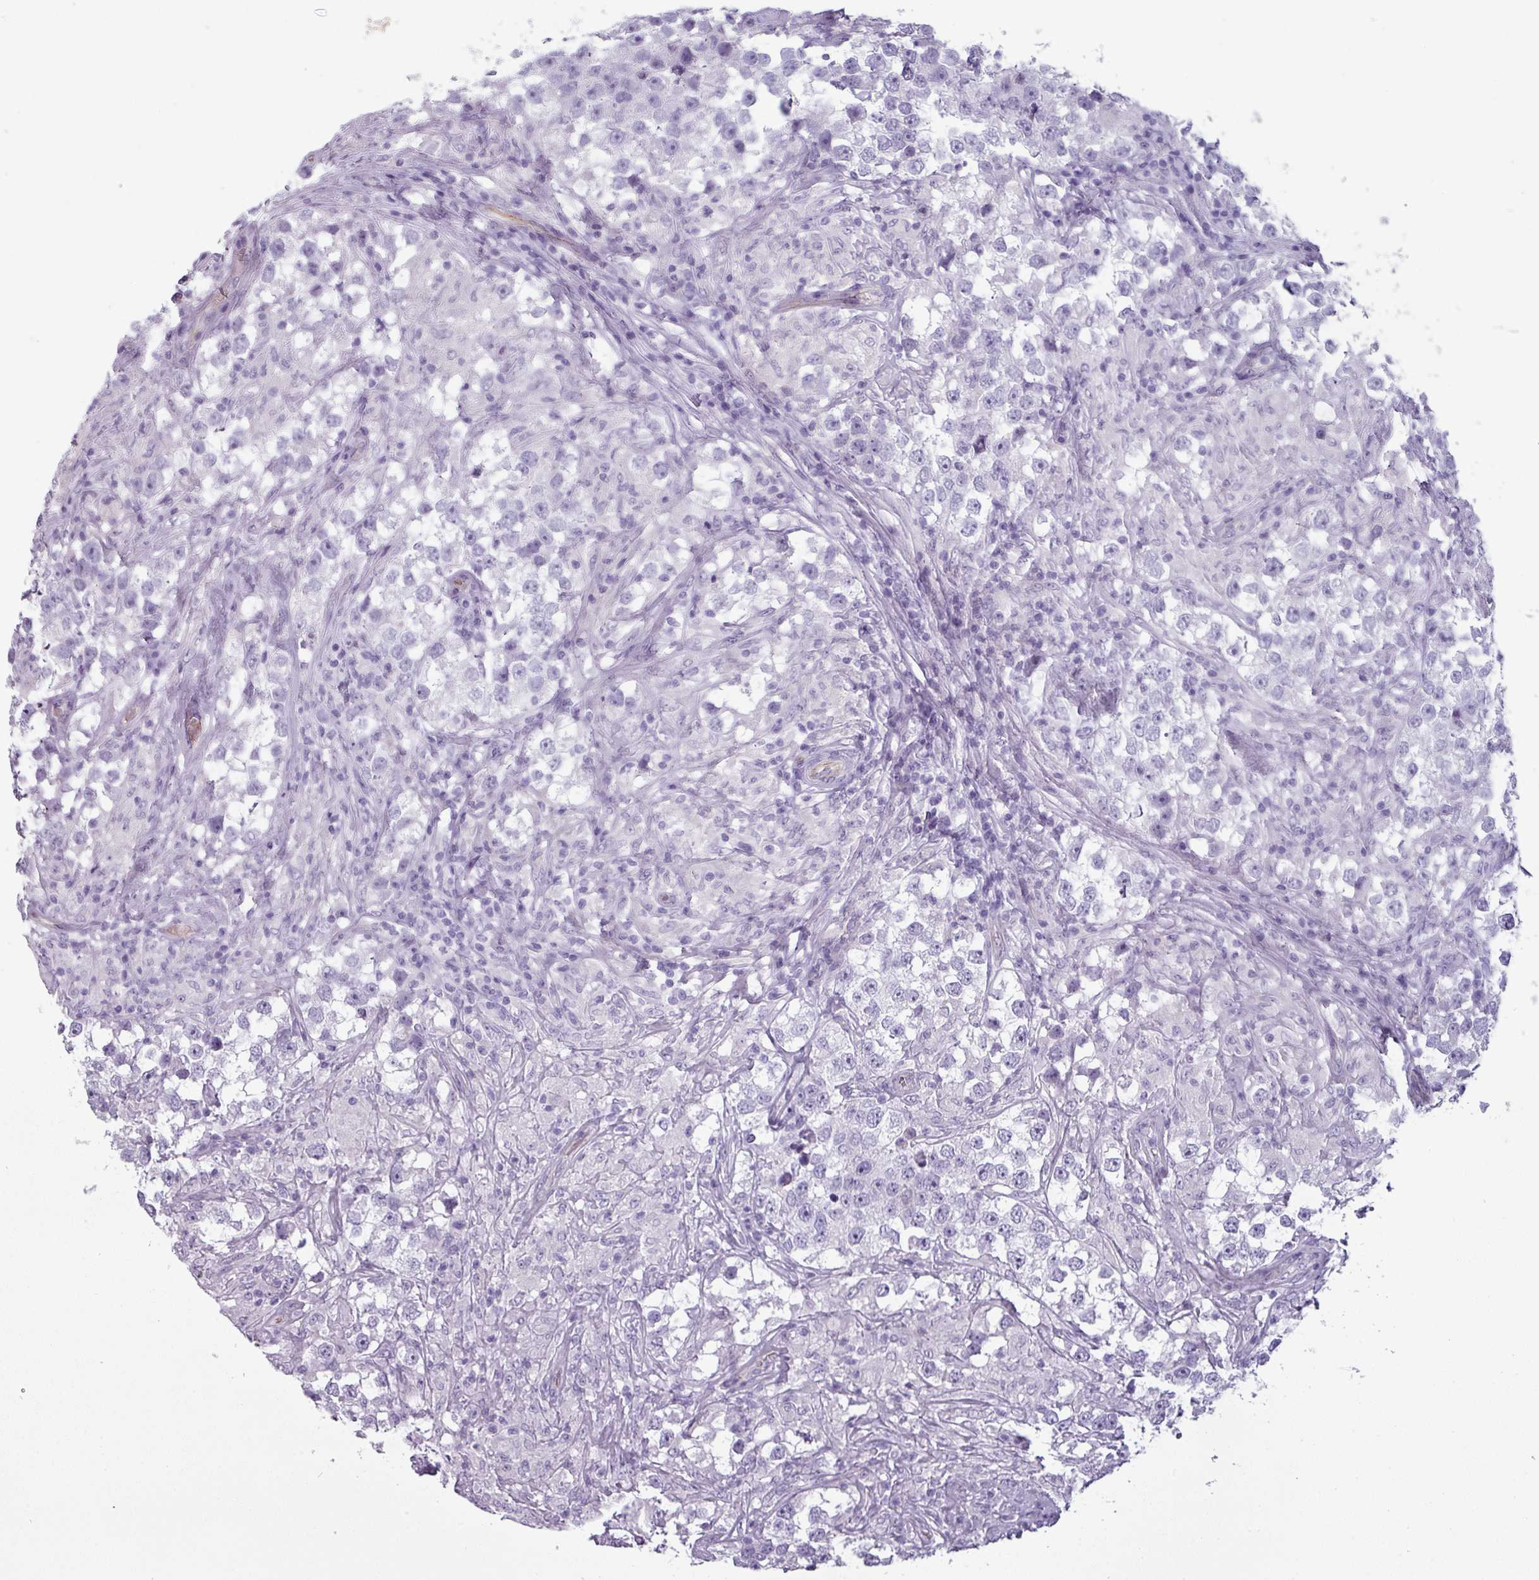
{"staining": {"intensity": "negative", "quantity": "none", "location": "none"}, "tissue": "testis cancer", "cell_type": "Tumor cells", "image_type": "cancer", "snomed": [{"axis": "morphology", "description": "Seminoma, NOS"}, {"axis": "topography", "description": "Testis"}], "caption": "The immunohistochemistry photomicrograph has no significant staining in tumor cells of seminoma (testis) tissue. (IHC, brightfield microscopy, high magnification).", "gene": "AREL1", "patient": {"sex": "male", "age": 46}}